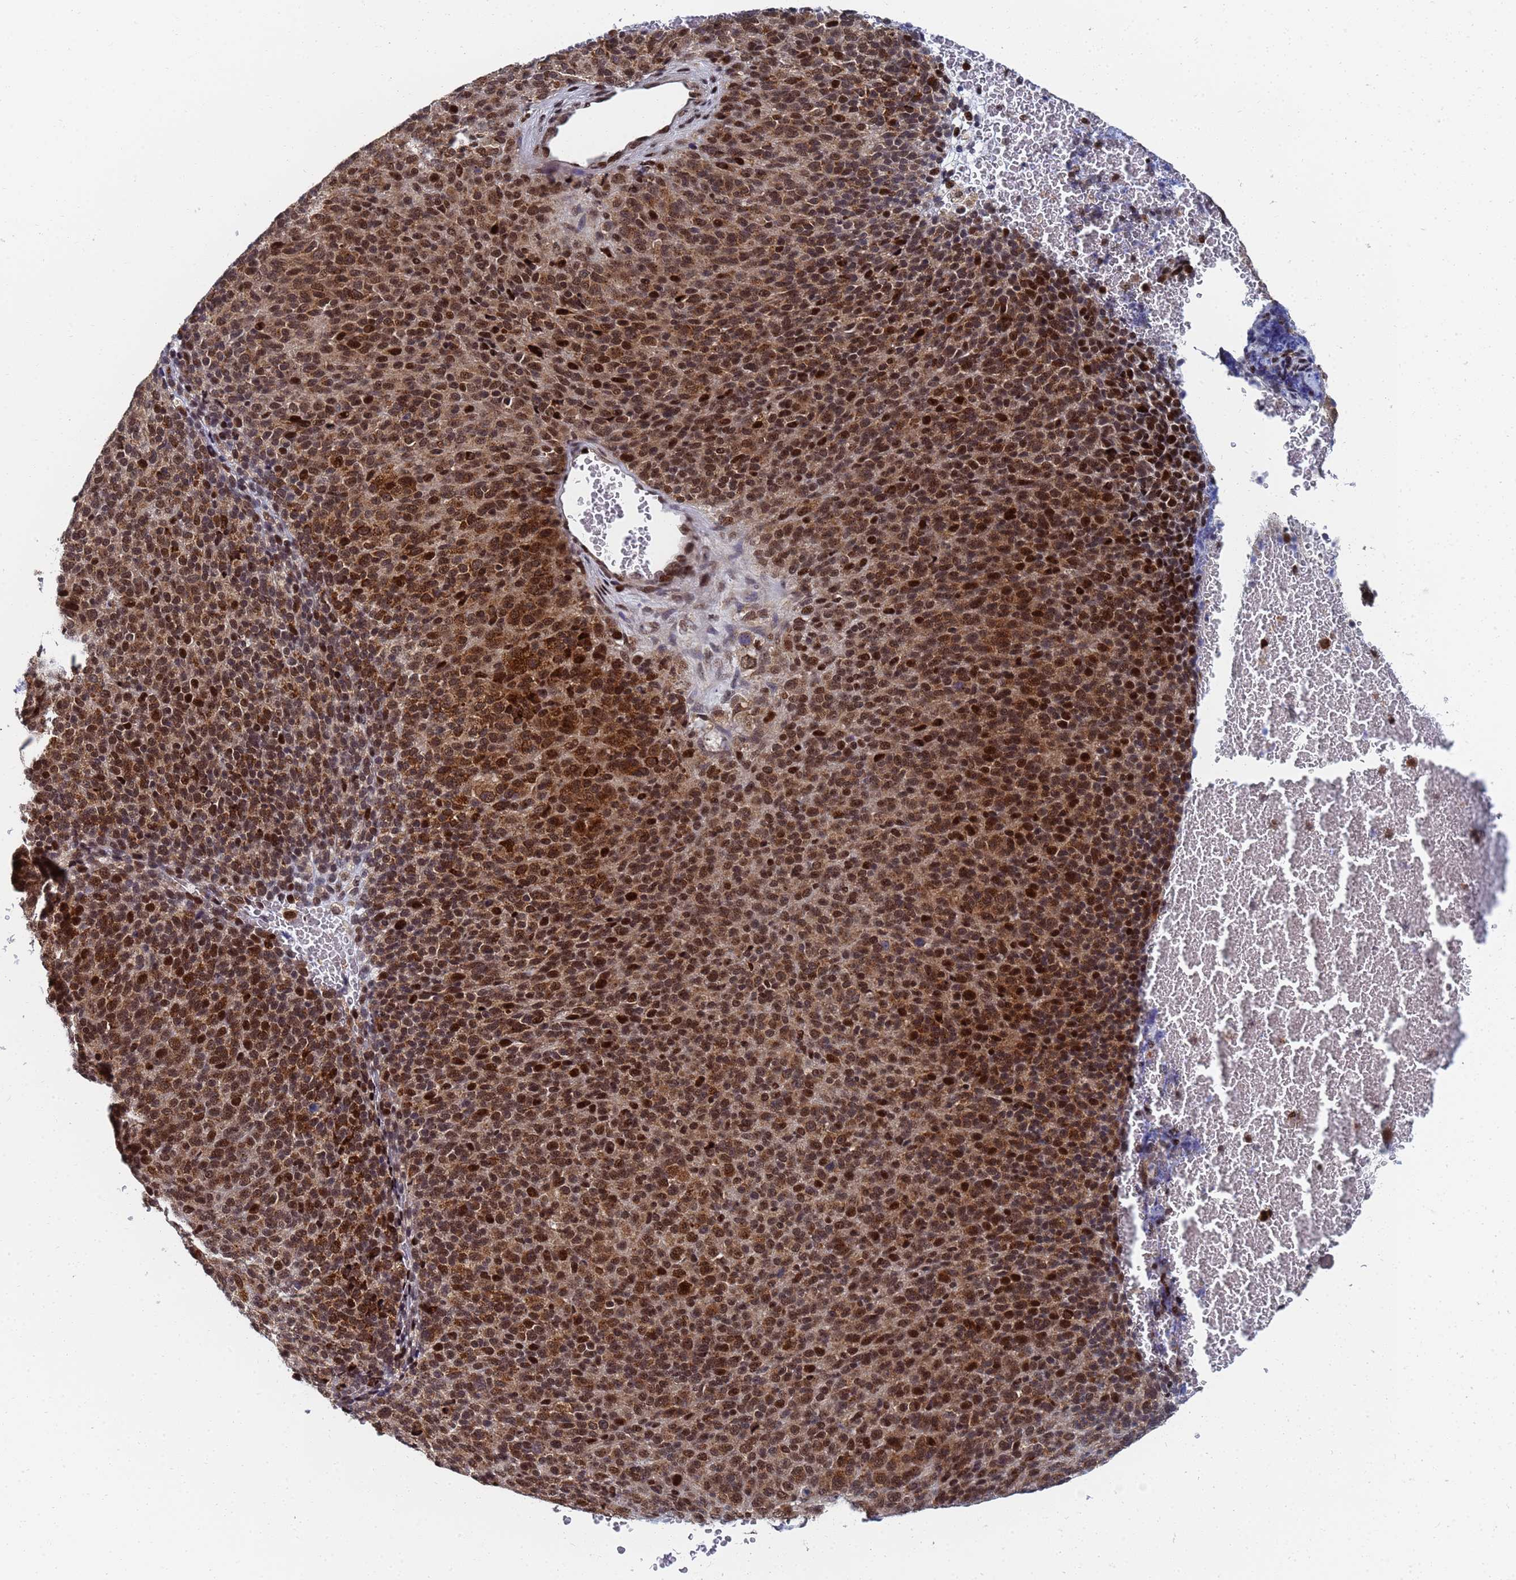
{"staining": {"intensity": "strong", "quantity": ">75%", "location": "nuclear"}, "tissue": "melanoma", "cell_type": "Tumor cells", "image_type": "cancer", "snomed": [{"axis": "morphology", "description": "Malignant melanoma, Metastatic site"}, {"axis": "topography", "description": "Brain"}], "caption": "This image displays immunohistochemistry (IHC) staining of human melanoma, with high strong nuclear staining in approximately >75% of tumor cells.", "gene": "AP5Z1", "patient": {"sex": "female", "age": 56}}